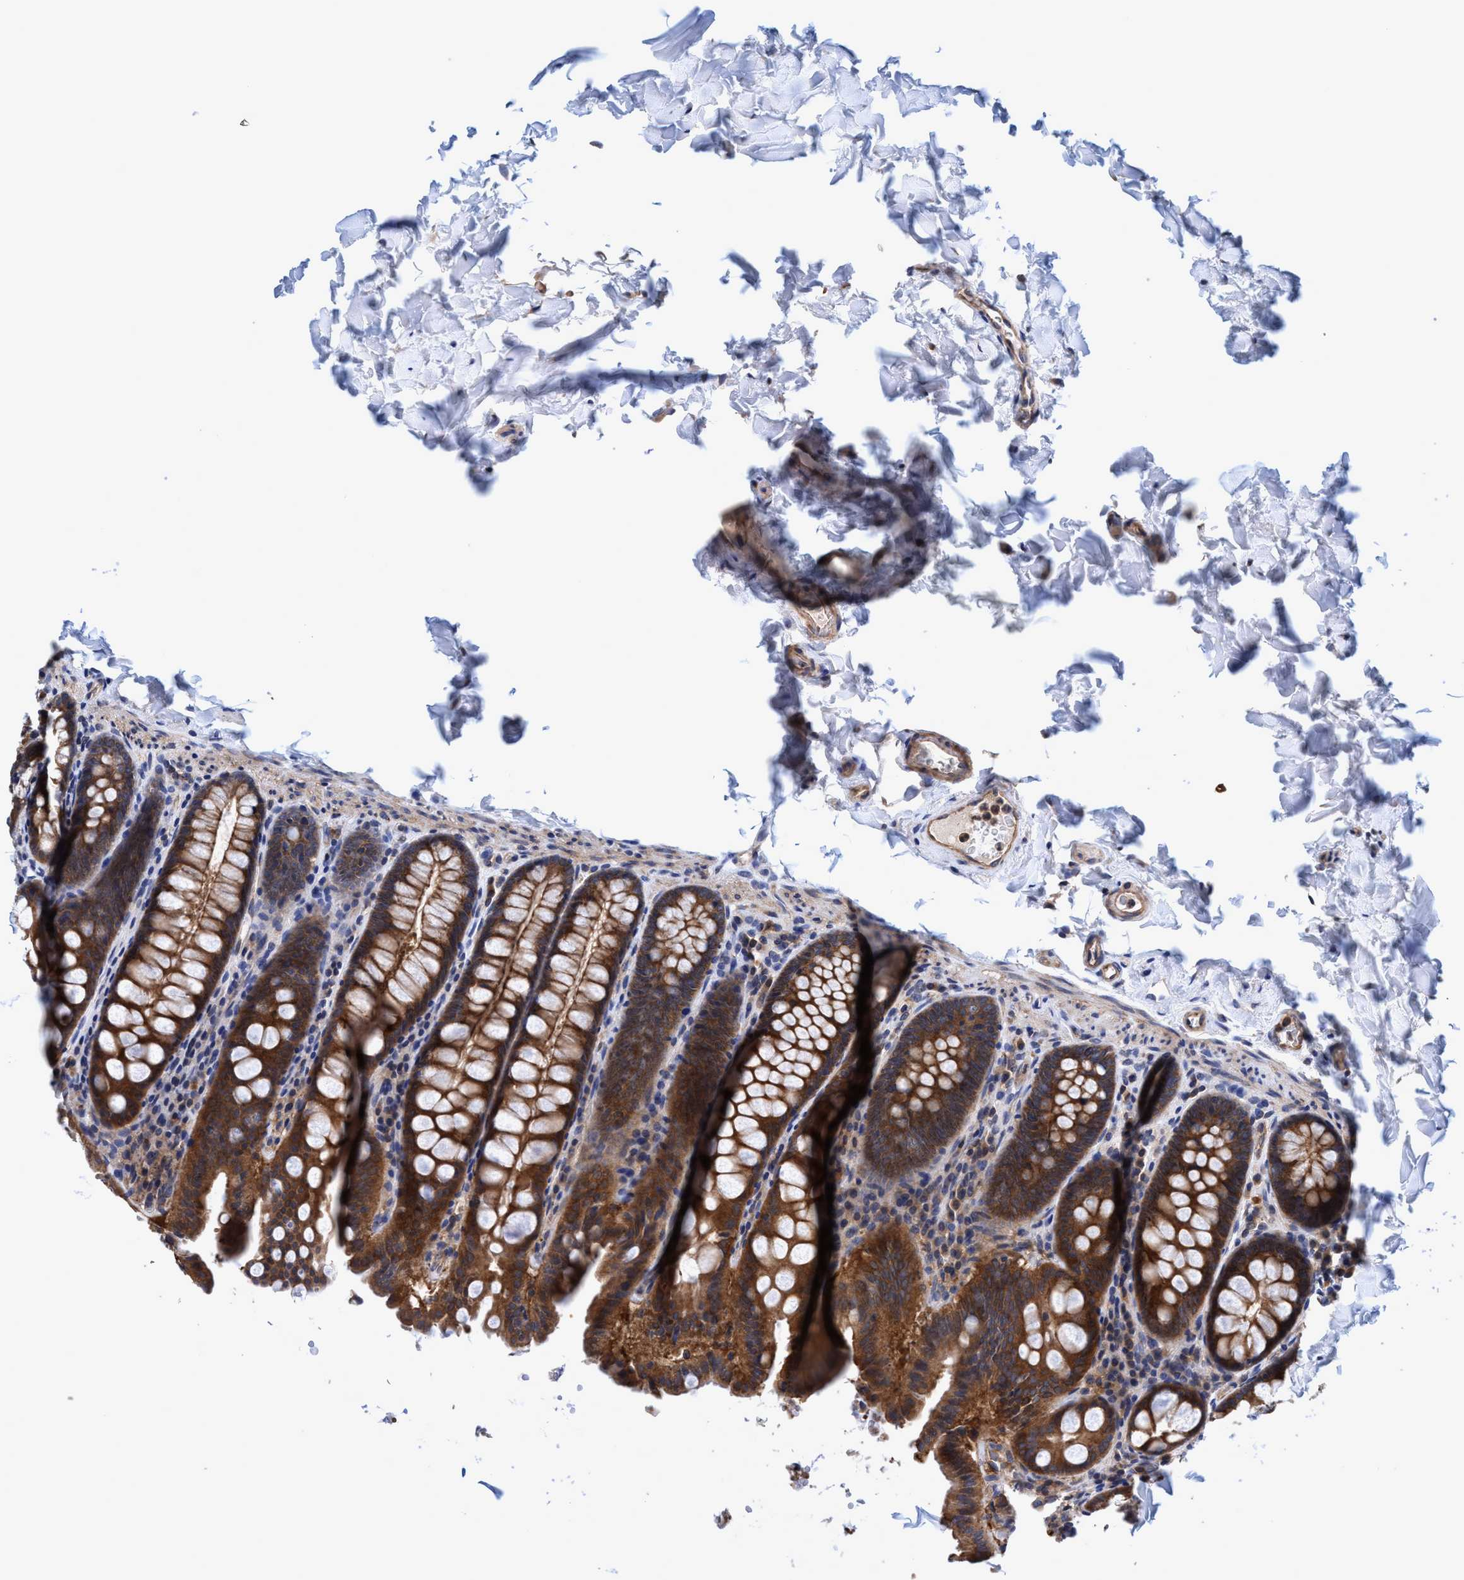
{"staining": {"intensity": "moderate", "quantity": ">75%", "location": "cytoplasmic/membranous"}, "tissue": "colon", "cell_type": "Endothelial cells", "image_type": "normal", "snomed": [{"axis": "morphology", "description": "Normal tissue, NOS"}, {"axis": "topography", "description": "Colon"}], "caption": "A high-resolution micrograph shows IHC staining of normal colon, which demonstrates moderate cytoplasmic/membranous staining in approximately >75% of endothelial cells.", "gene": "CALCOCO2", "patient": {"sex": "female", "age": 61}}